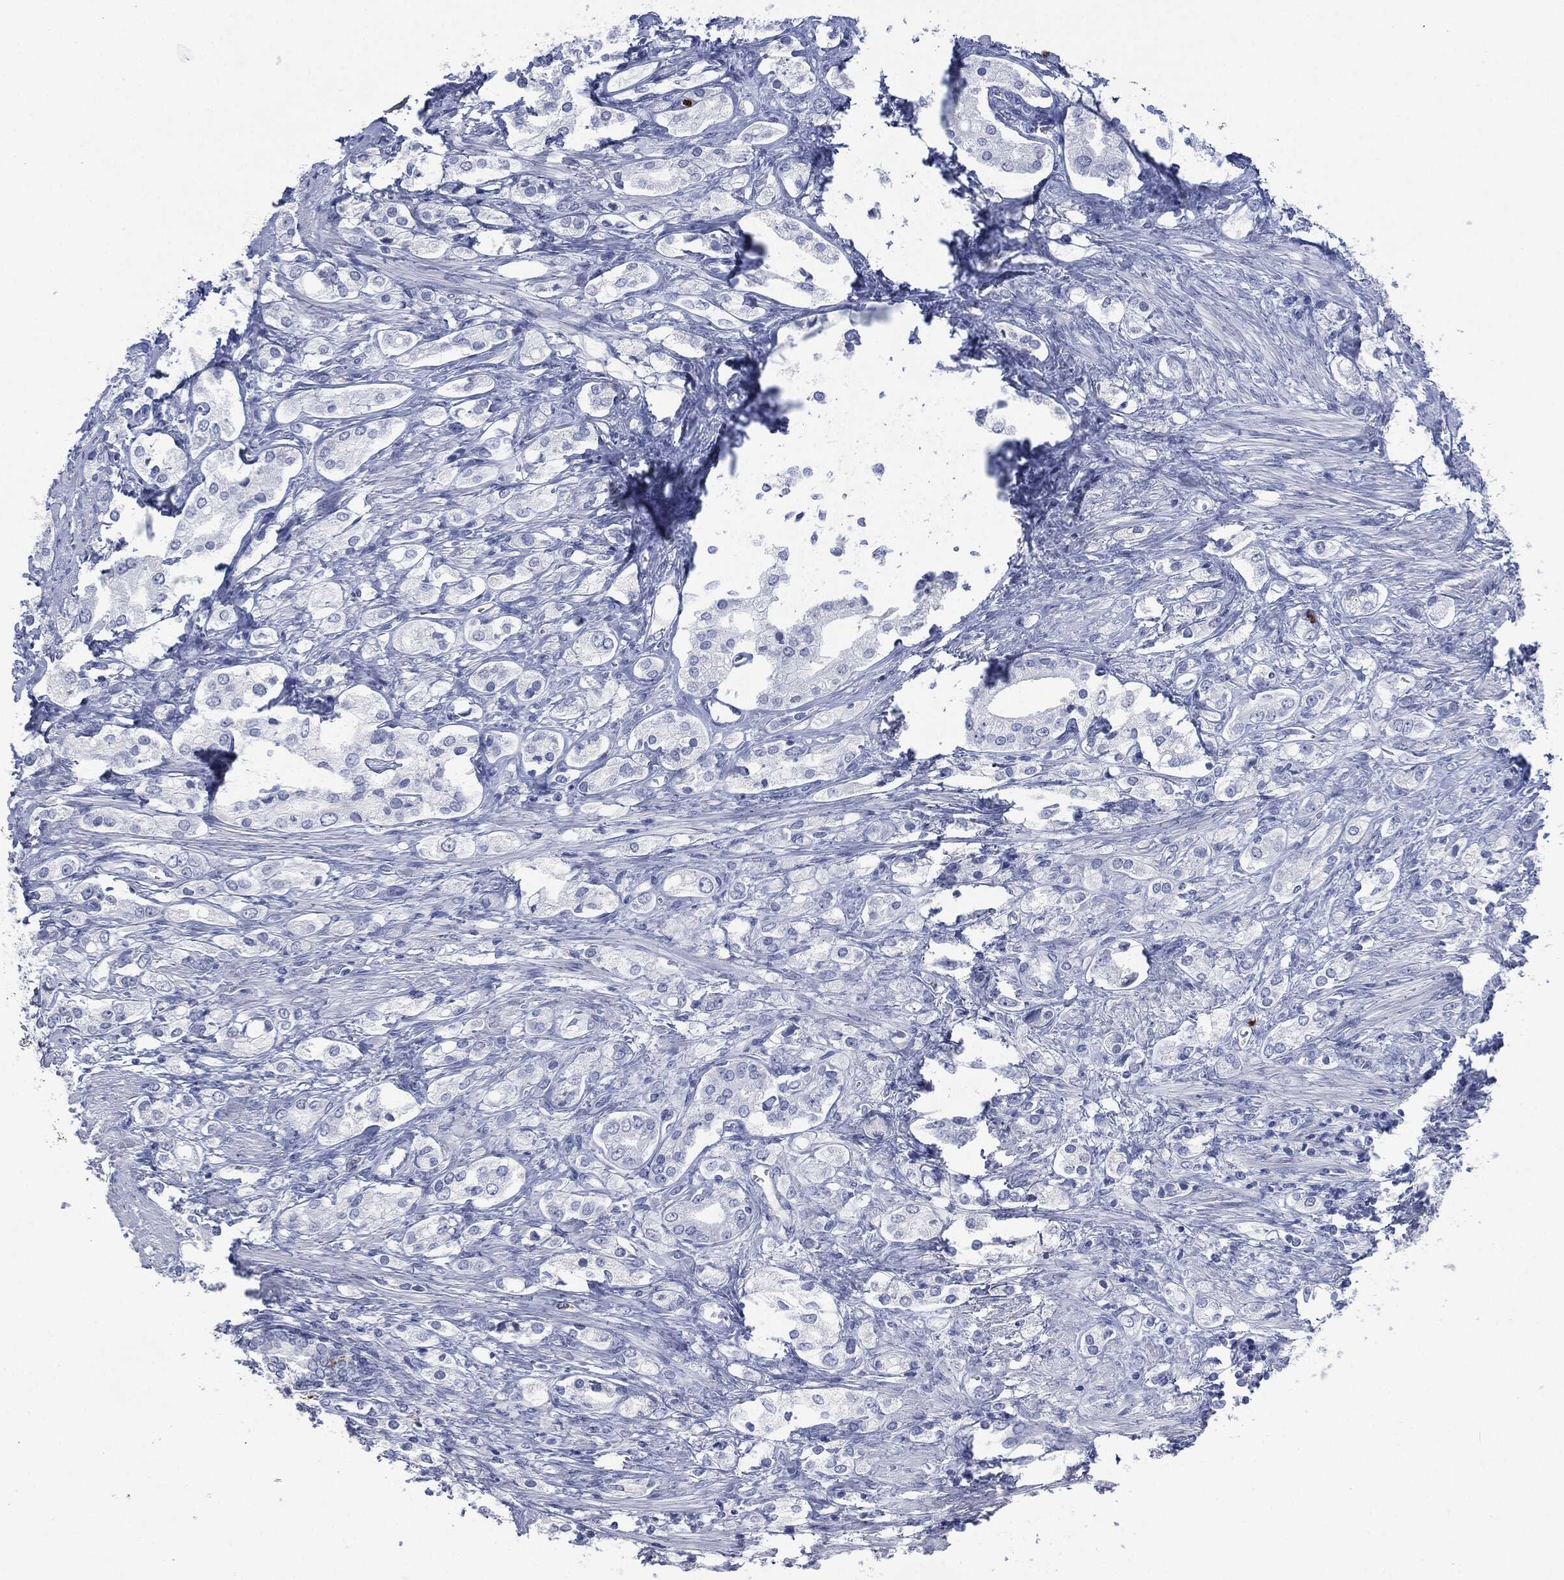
{"staining": {"intensity": "negative", "quantity": "none", "location": "none"}, "tissue": "prostate cancer", "cell_type": "Tumor cells", "image_type": "cancer", "snomed": [{"axis": "morphology", "description": "Adenocarcinoma, NOS"}, {"axis": "topography", "description": "Prostate and seminal vesicle, NOS"}, {"axis": "topography", "description": "Prostate"}], "caption": "Prostate cancer (adenocarcinoma) stained for a protein using immunohistochemistry reveals no expression tumor cells.", "gene": "CEACAM8", "patient": {"sex": "male", "age": 67}}